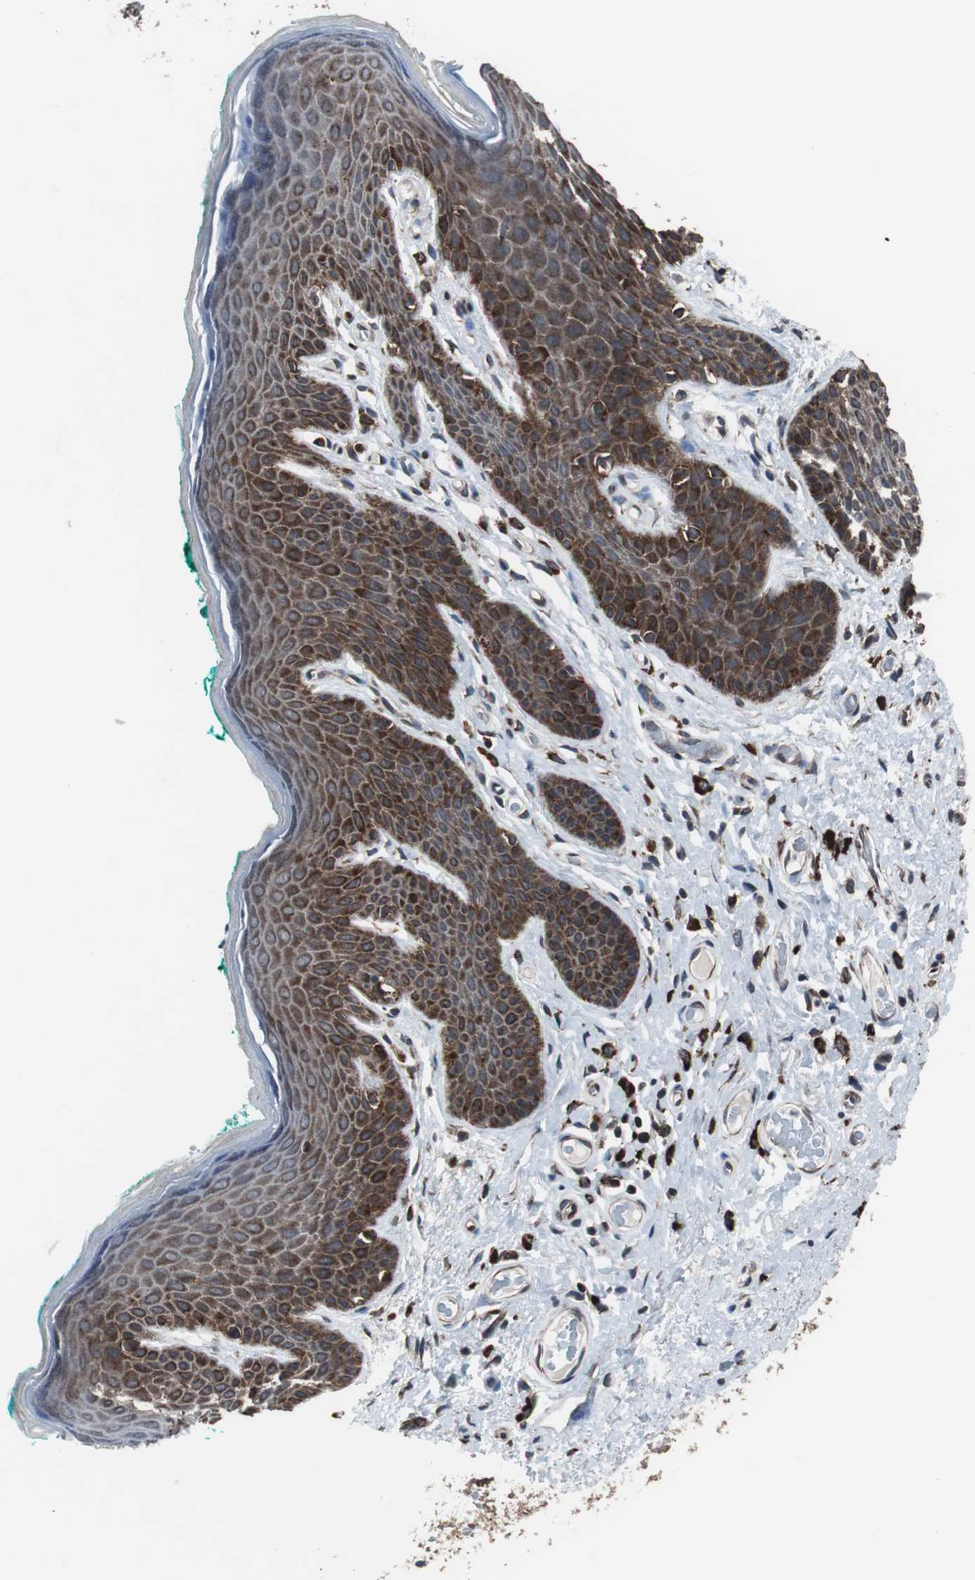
{"staining": {"intensity": "strong", "quantity": "25%-75%", "location": "cytoplasmic/membranous"}, "tissue": "skin", "cell_type": "Epidermal cells", "image_type": "normal", "snomed": [{"axis": "morphology", "description": "Normal tissue, NOS"}, {"axis": "topography", "description": "Anal"}], "caption": "A brown stain highlights strong cytoplasmic/membranous staining of a protein in epidermal cells of benign skin. (brown staining indicates protein expression, while blue staining denotes nuclei).", "gene": "USP10", "patient": {"sex": "male", "age": 74}}